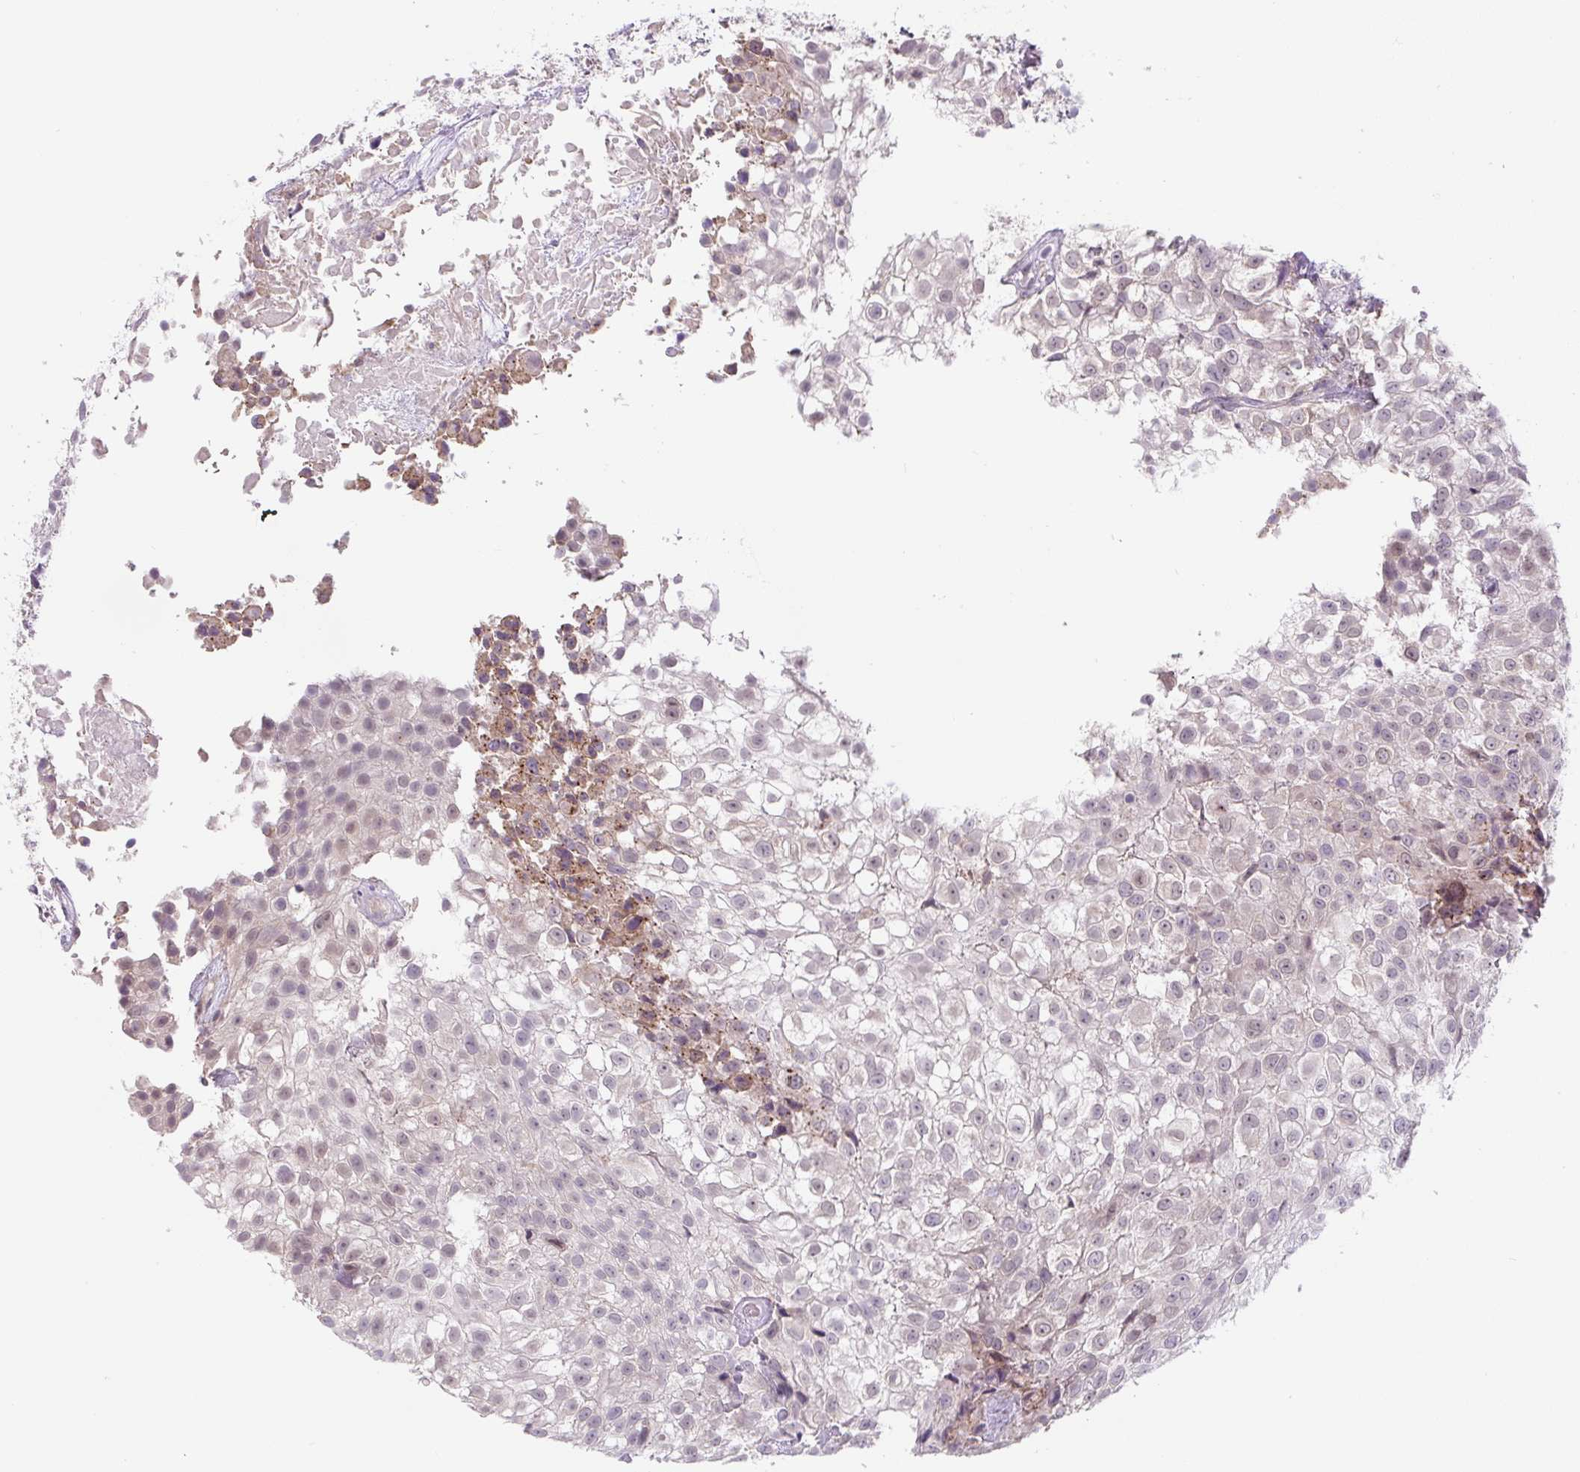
{"staining": {"intensity": "weak", "quantity": "<25%", "location": "nuclear"}, "tissue": "urothelial cancer", "cell_type": "Tumor cells", "image_type": "cancer", "snomed": [{"axis": "morphology", "description": "Urothelial carcinoma, High grade"}, {"axis": "topography", "description": "Urinary bladder"}], "caption": "DAB immunohistochemical staining of urothelial cancer reveals no significant positivity in tumor cells.", "gene": "FZD5", "patient": {"sex": "male", "age": 56}}